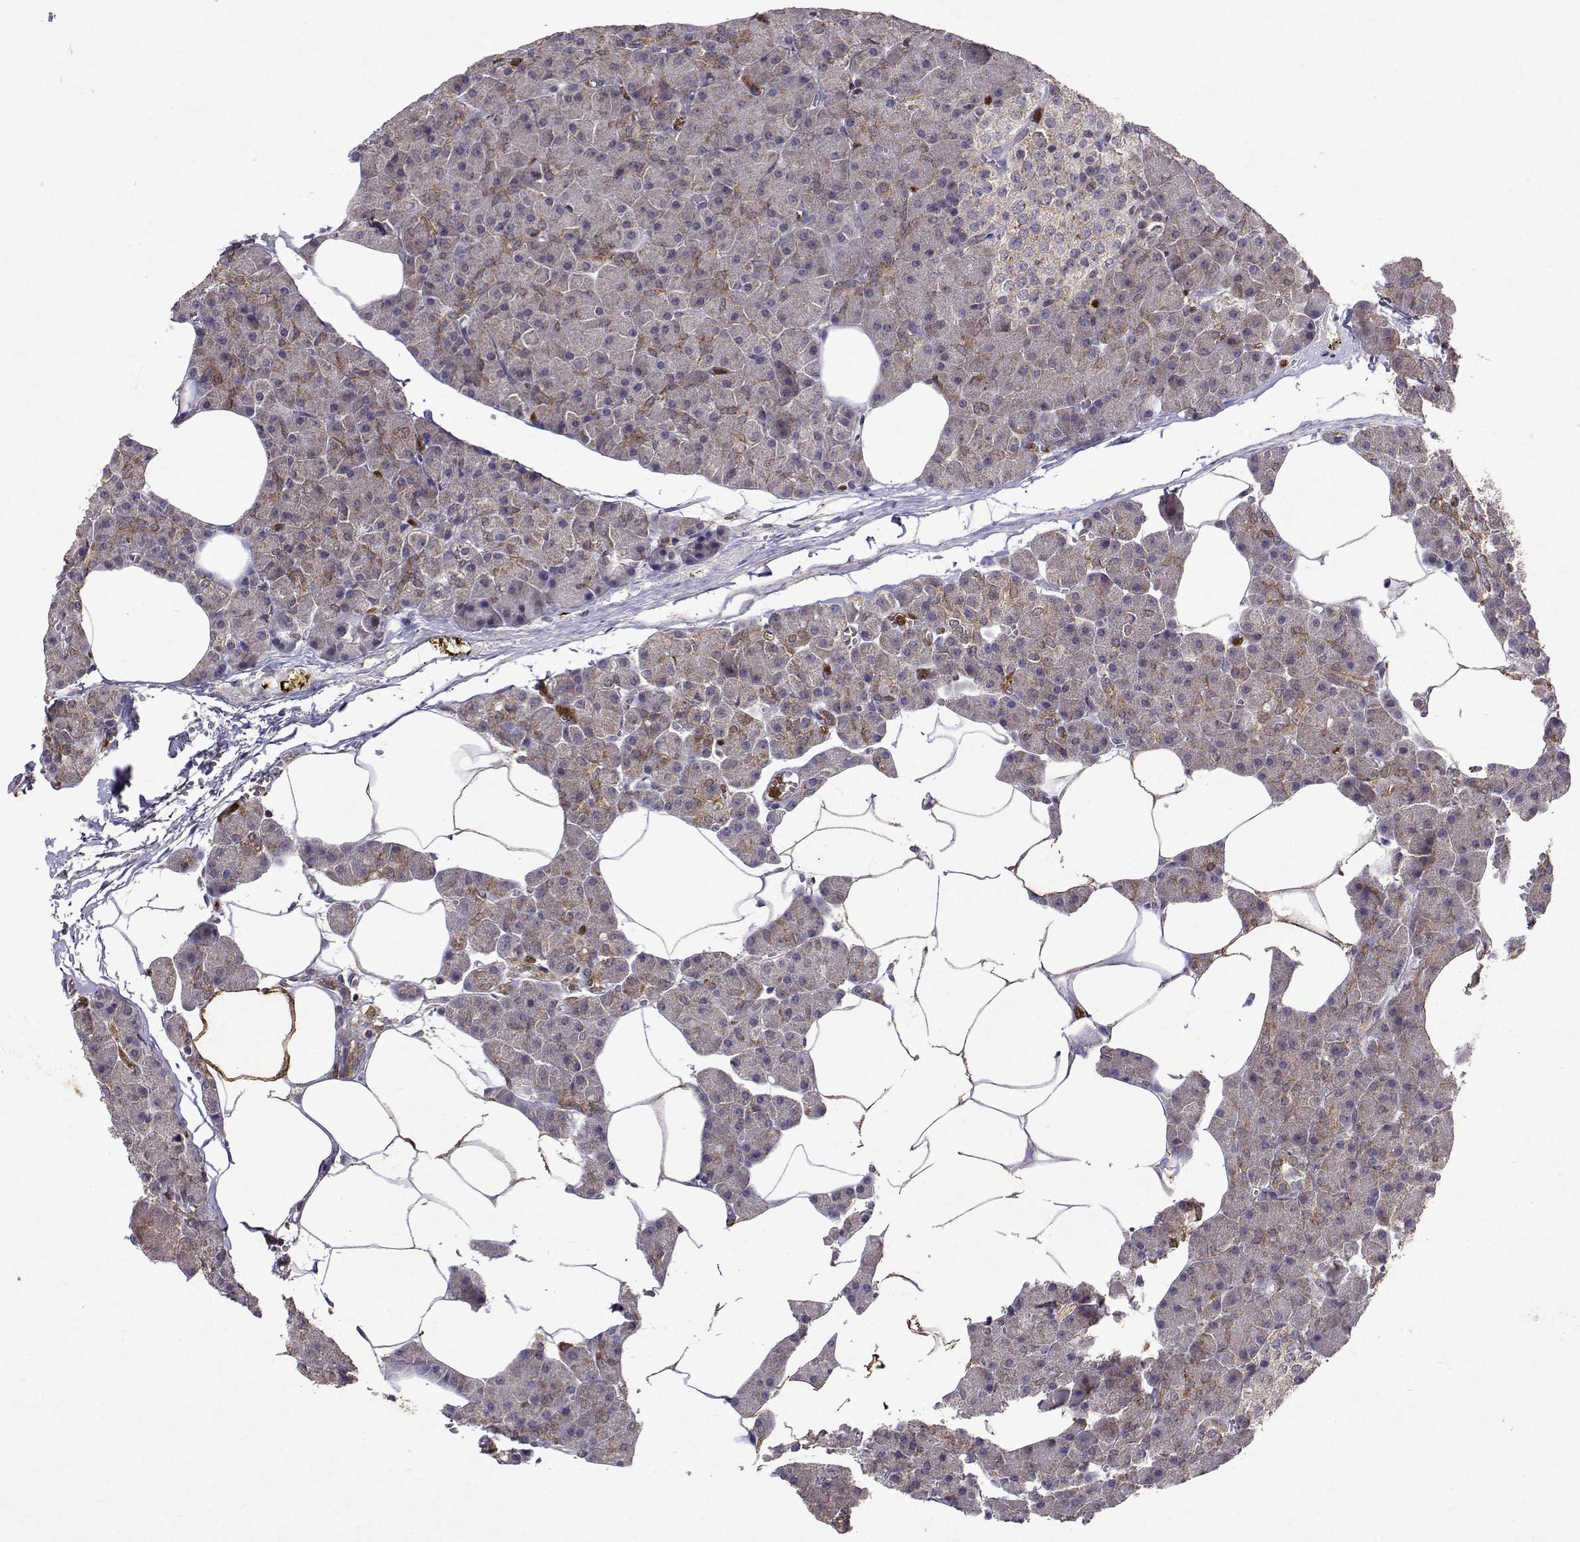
{"staining": {"intensity": "weak", "quantity": "25%-75%", "location": "cytoplasmic/membranous"}, "tissue": "pancreas", "cell_type": "Exocrine glandular cells", "image_type": "normal", "snomed": [{"axis": "morphology", "description": "Normal tissue, NOS"}, {"axis": "topography", "description": "Pancreas"}], "caption": "Immunohistochemistry photomicrograph of benign pancreas stained for a protein (brown), which demonstrates low levels of weak cytoplasmic/membranous expression in about 25%-75% of exocrine glandular cells.", "gene": "APAF1", "patient": {"sex": "female", "age": 45}}